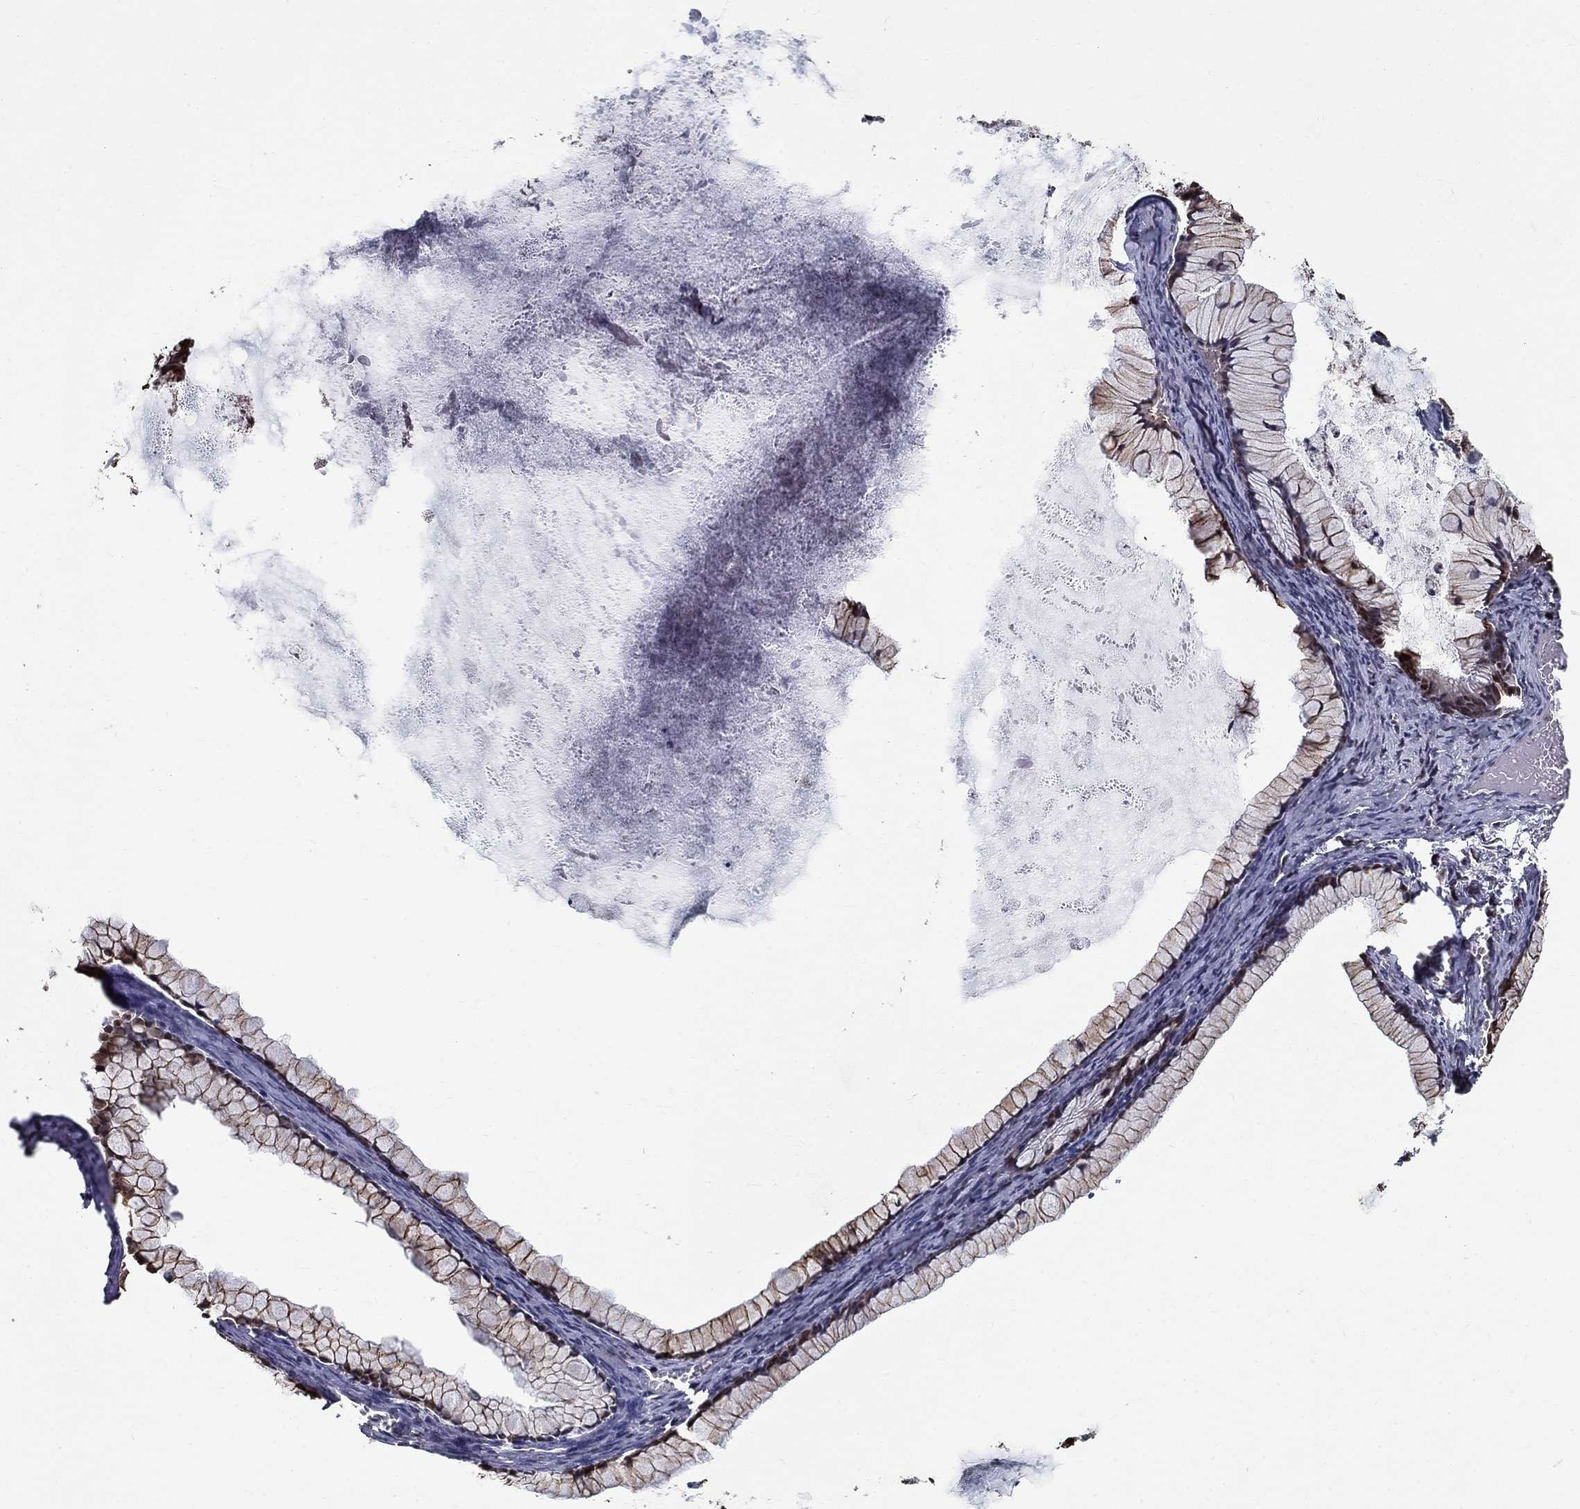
{"staining": {"intensity": "moderate", "quantity": "25%-75%", "location": "cytoplasmic/membranous"}, "tissue": "ovarian cancer", "cell_type": "Tumor cells", "image_type": "cancer", "snomed": [{"axis": "morphology", "description": "Cystadenocarcinoma, mucinous, NOS"}, {"axis": "topography", "description": "Ovary"}], "caption": "Ovarian cancer (mucinous cystadenocarcinoma) was stained to show a protein in brown. There is medium levels of moderate cytoplasmic/membranous expression in approximately 25%-75% of tumor cells.", "gene": "CDCA7L", "patient": {"sex": "female", "age": 41}}